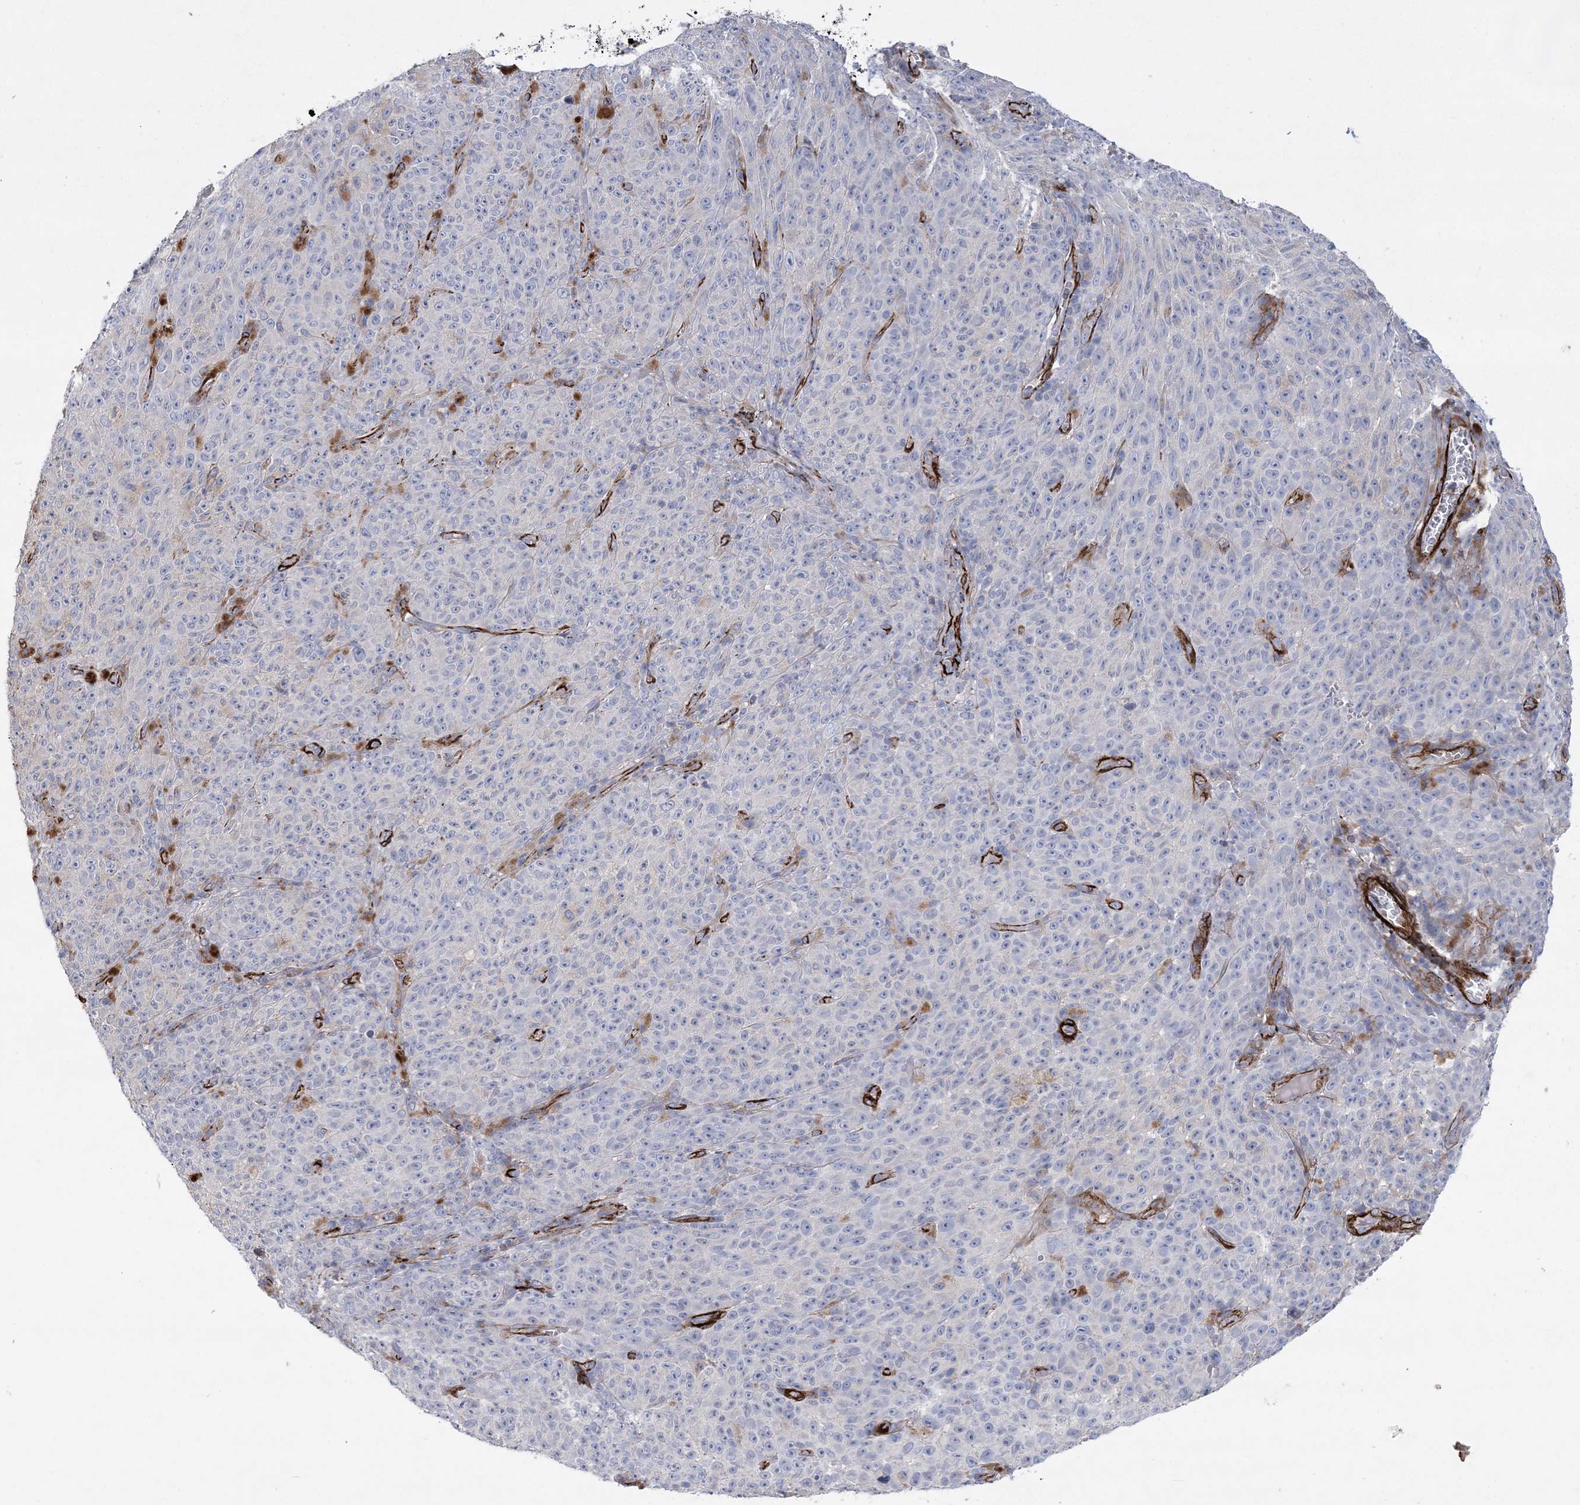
{"staining": {"intensity": "negative", "quantity": "none", "location": "none"}, "tissue": "melanoma", "cell_type": "Tumor cells", "image_type": "cancer", "snomed": [{"axis": "morphology", "description": "Malignant melanoma, NOS"}, {"axis": "topography", "description": "Skin"}], "caption": "IHC of human melanoma reveals no staining in tumor cells. (Stains: DAB (3,3'-diaminobenzidine) immunohistochemistry (IHC) with hematoxylin counter stain, Microscopy: brightfield microscopy at high magnification).", "gene": "ARSJ", "patient": {"sex": "female", "age": 82}}